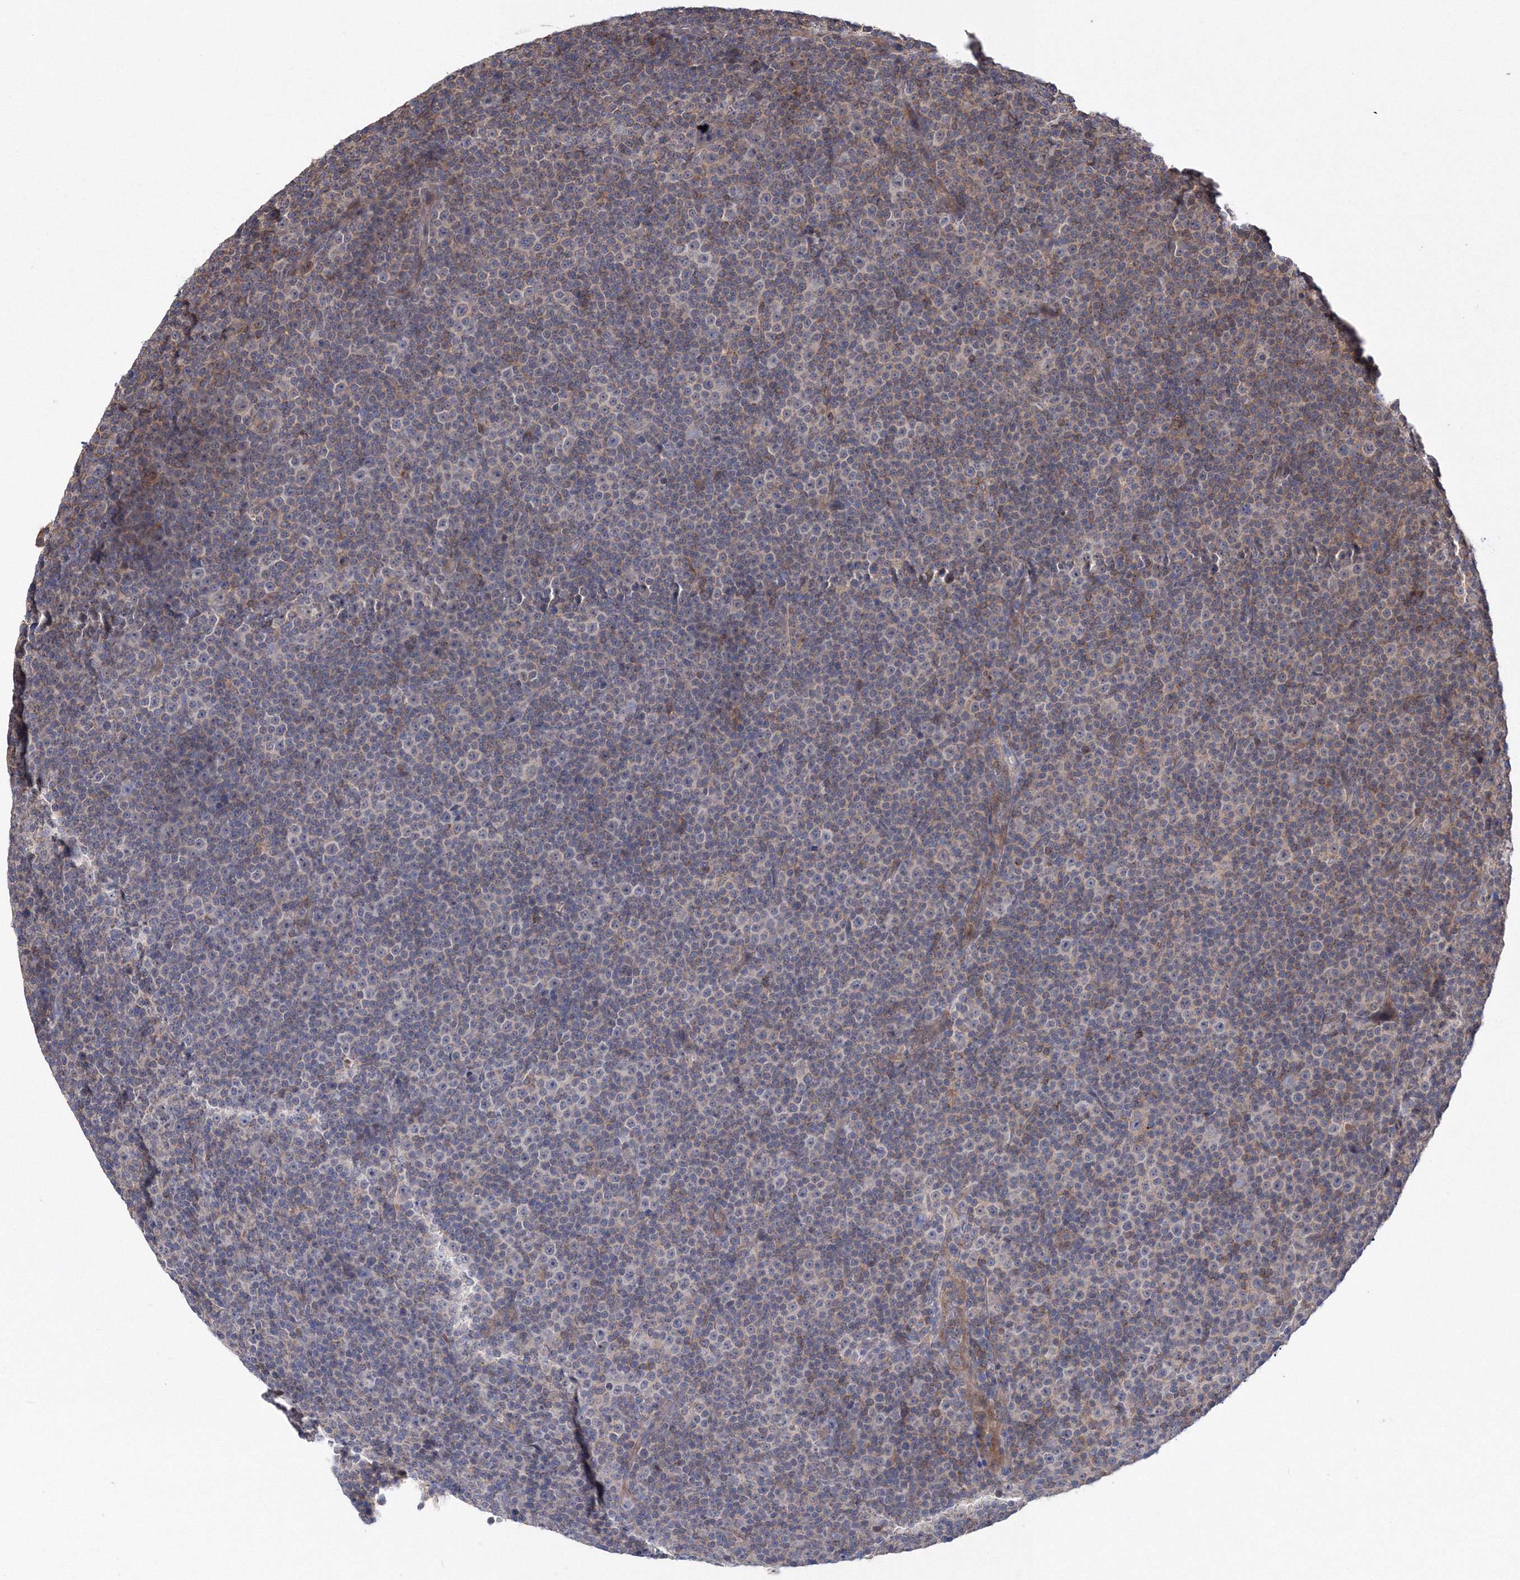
{"staining": {"intensity": "negative", "quantity": "none", "location": "none"}, "tissue": "lymphoma", "cell_type": "Tumor cells", "image_type": "cancer", "snomed": [{"axis": "morphology", "description": "Malignant lymphoma, non-Hodgkin's type, Low grade"}, {"axis": "topography", "description": "Lymph node"}], "caption": "This is an immunohistochemistry photomicrograph of human malignant lymphoma, non-Hodgkin's type (low-grade). There is no positivity in tumor cells.", "gene": "PPP2R2B", "patient": {"sex": "female", "age": 67}}